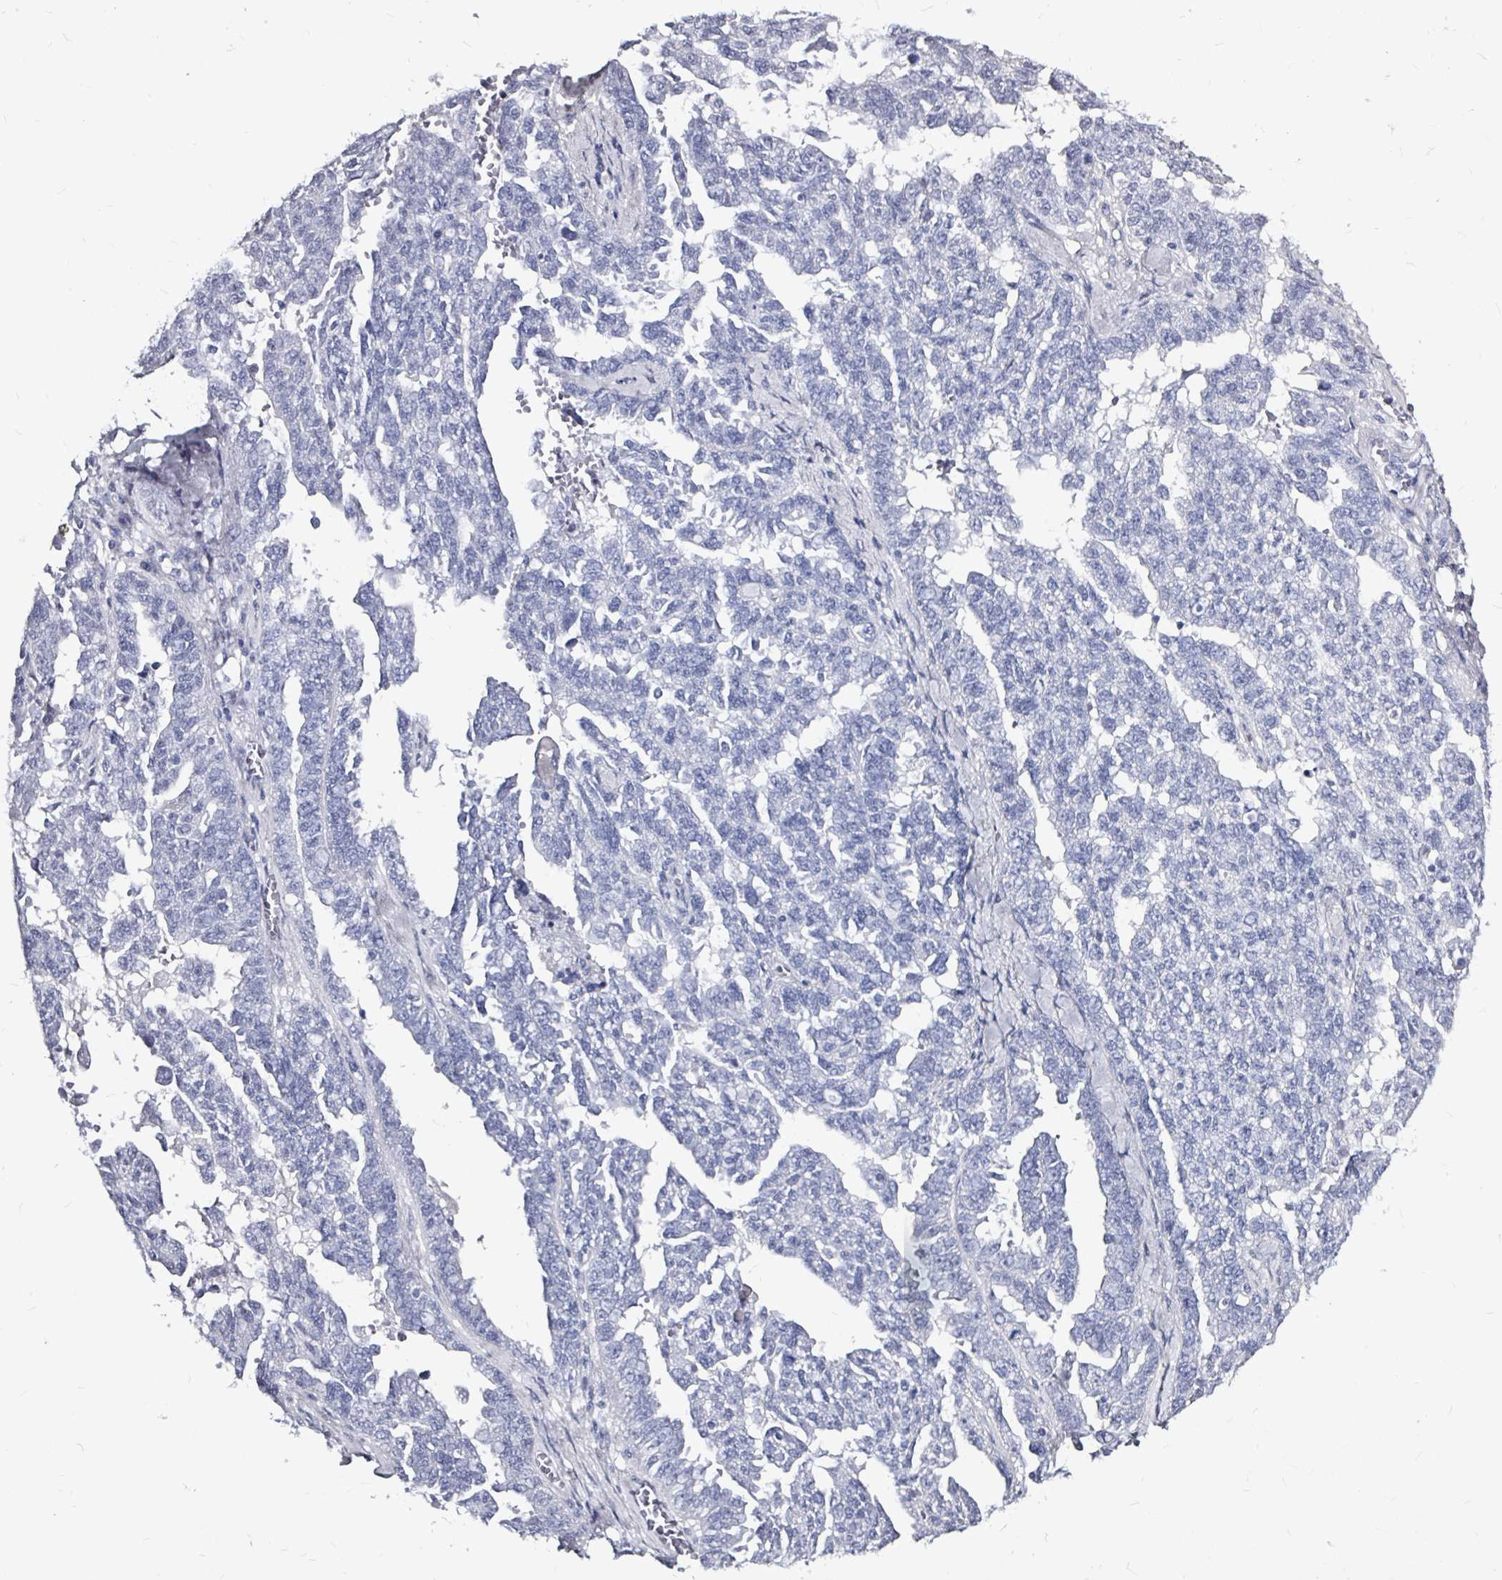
{"staining": {"intensity": "negative", "quantity": "none", "location": "none"}, "tissue": "ovarian cancer", "cell_type": "Tumor cells", "image_type": "cancer", "snomed": [{"axis": "morphology", "description": "Adenocarcinoma, NOS"}, {"axis": "morphology", "description": "Carcinoma, endometroid"}, {"axis": "topography", "description": "Ovary"}], "caption": "Photomicrograph shows no protein positivity in tumor cells of endometroid carcinoma (ovarian) tissue.", "gene": "LUZP4", "patient": {"sex": "female", "age": 72}}